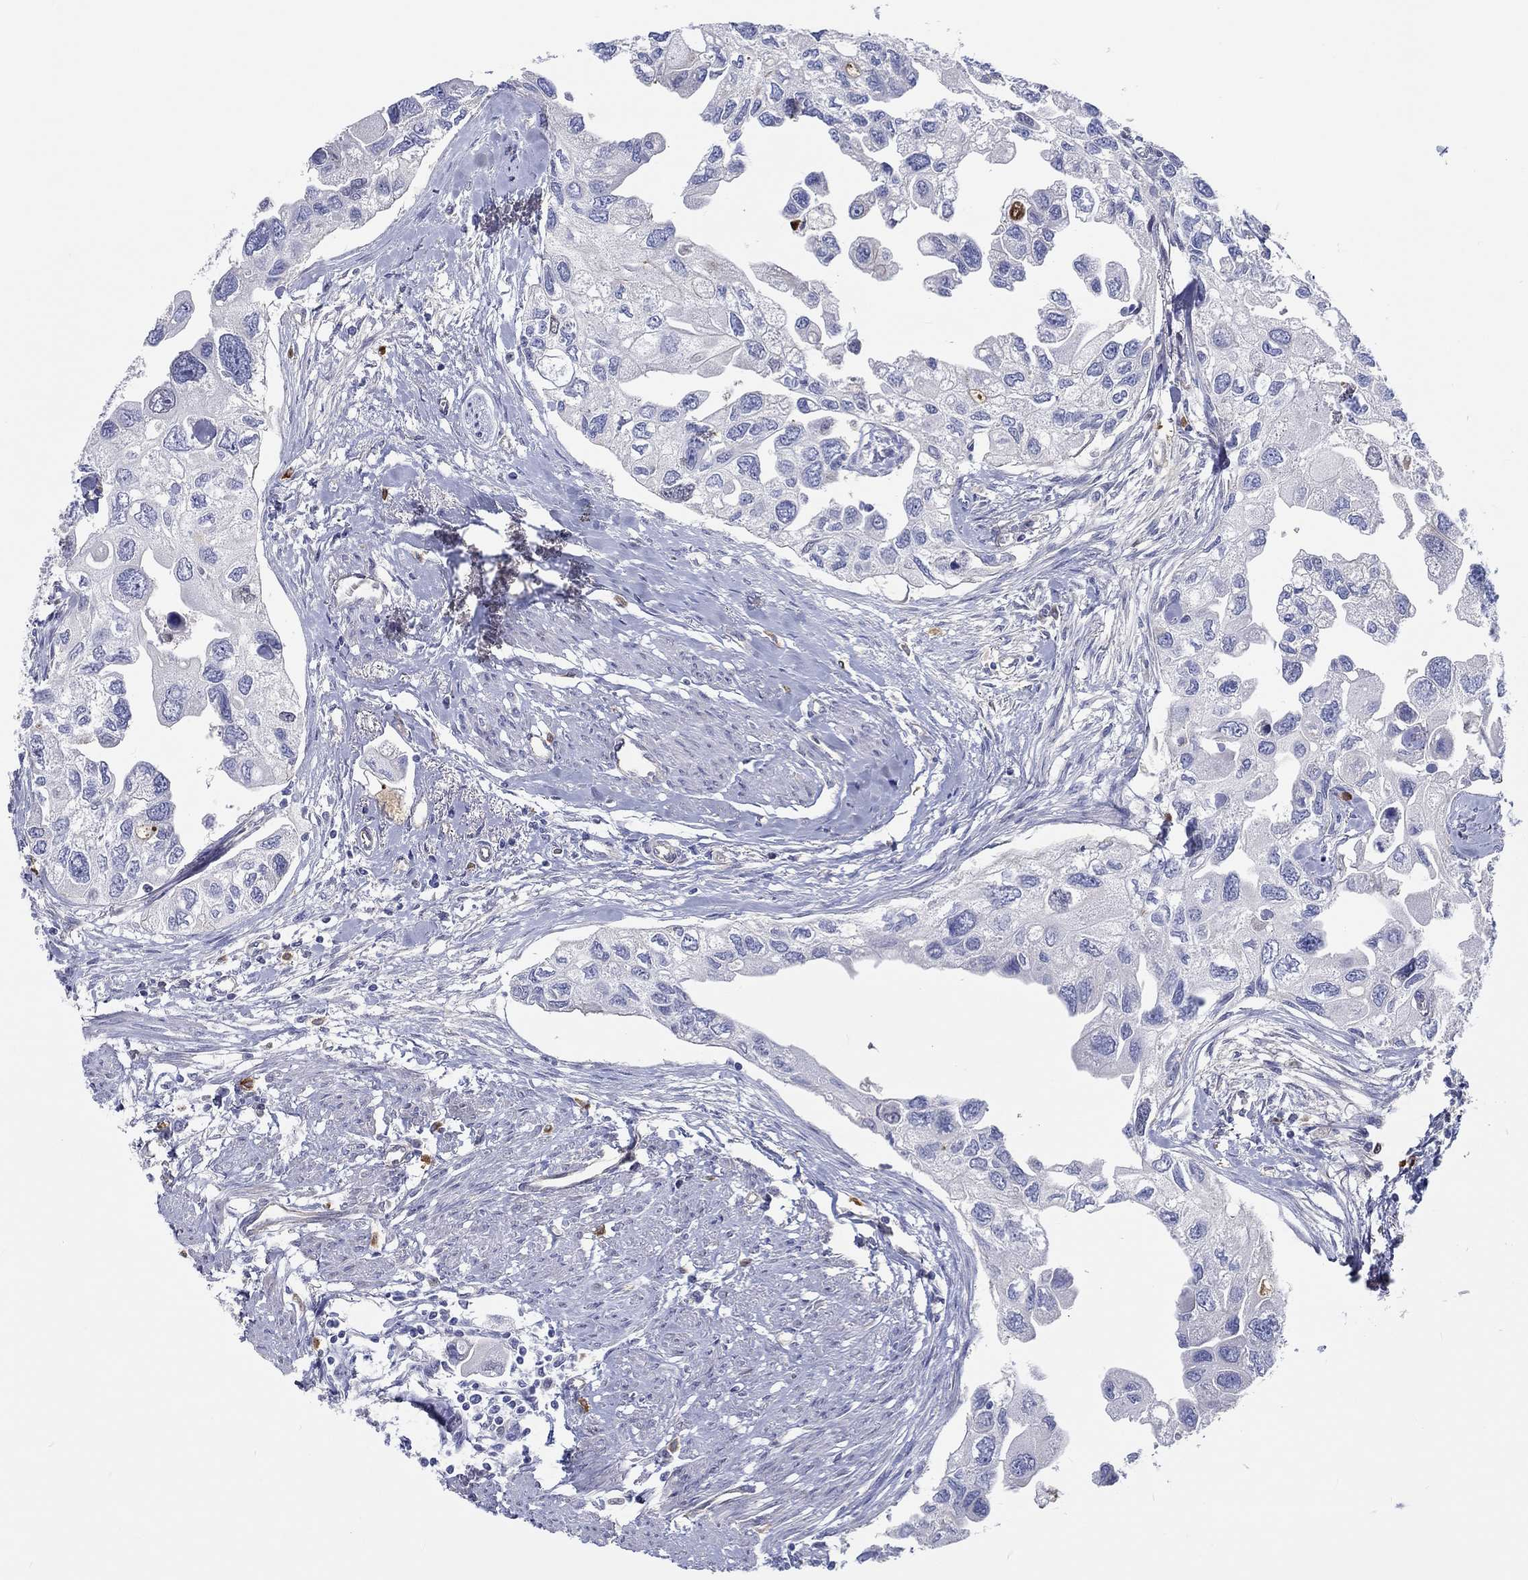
{"staining": {"intensity": "negative", "quantity": "none", "location": "none"}, "tissue": "urothelial cancer", "cell_type": "Tumor cells", "image_type": "cancer", "snomed": [{"axis": "morphology", "description": "Urothelial carcinoma, High grade"}, {"axis": "topography", "description": "Urinary bladder"}], "caption": "Tumor cells are negative for protein expression in human urothelial cancer.", "gene": "CDY2B", "patient": {"sex": "male", "age": 59}}